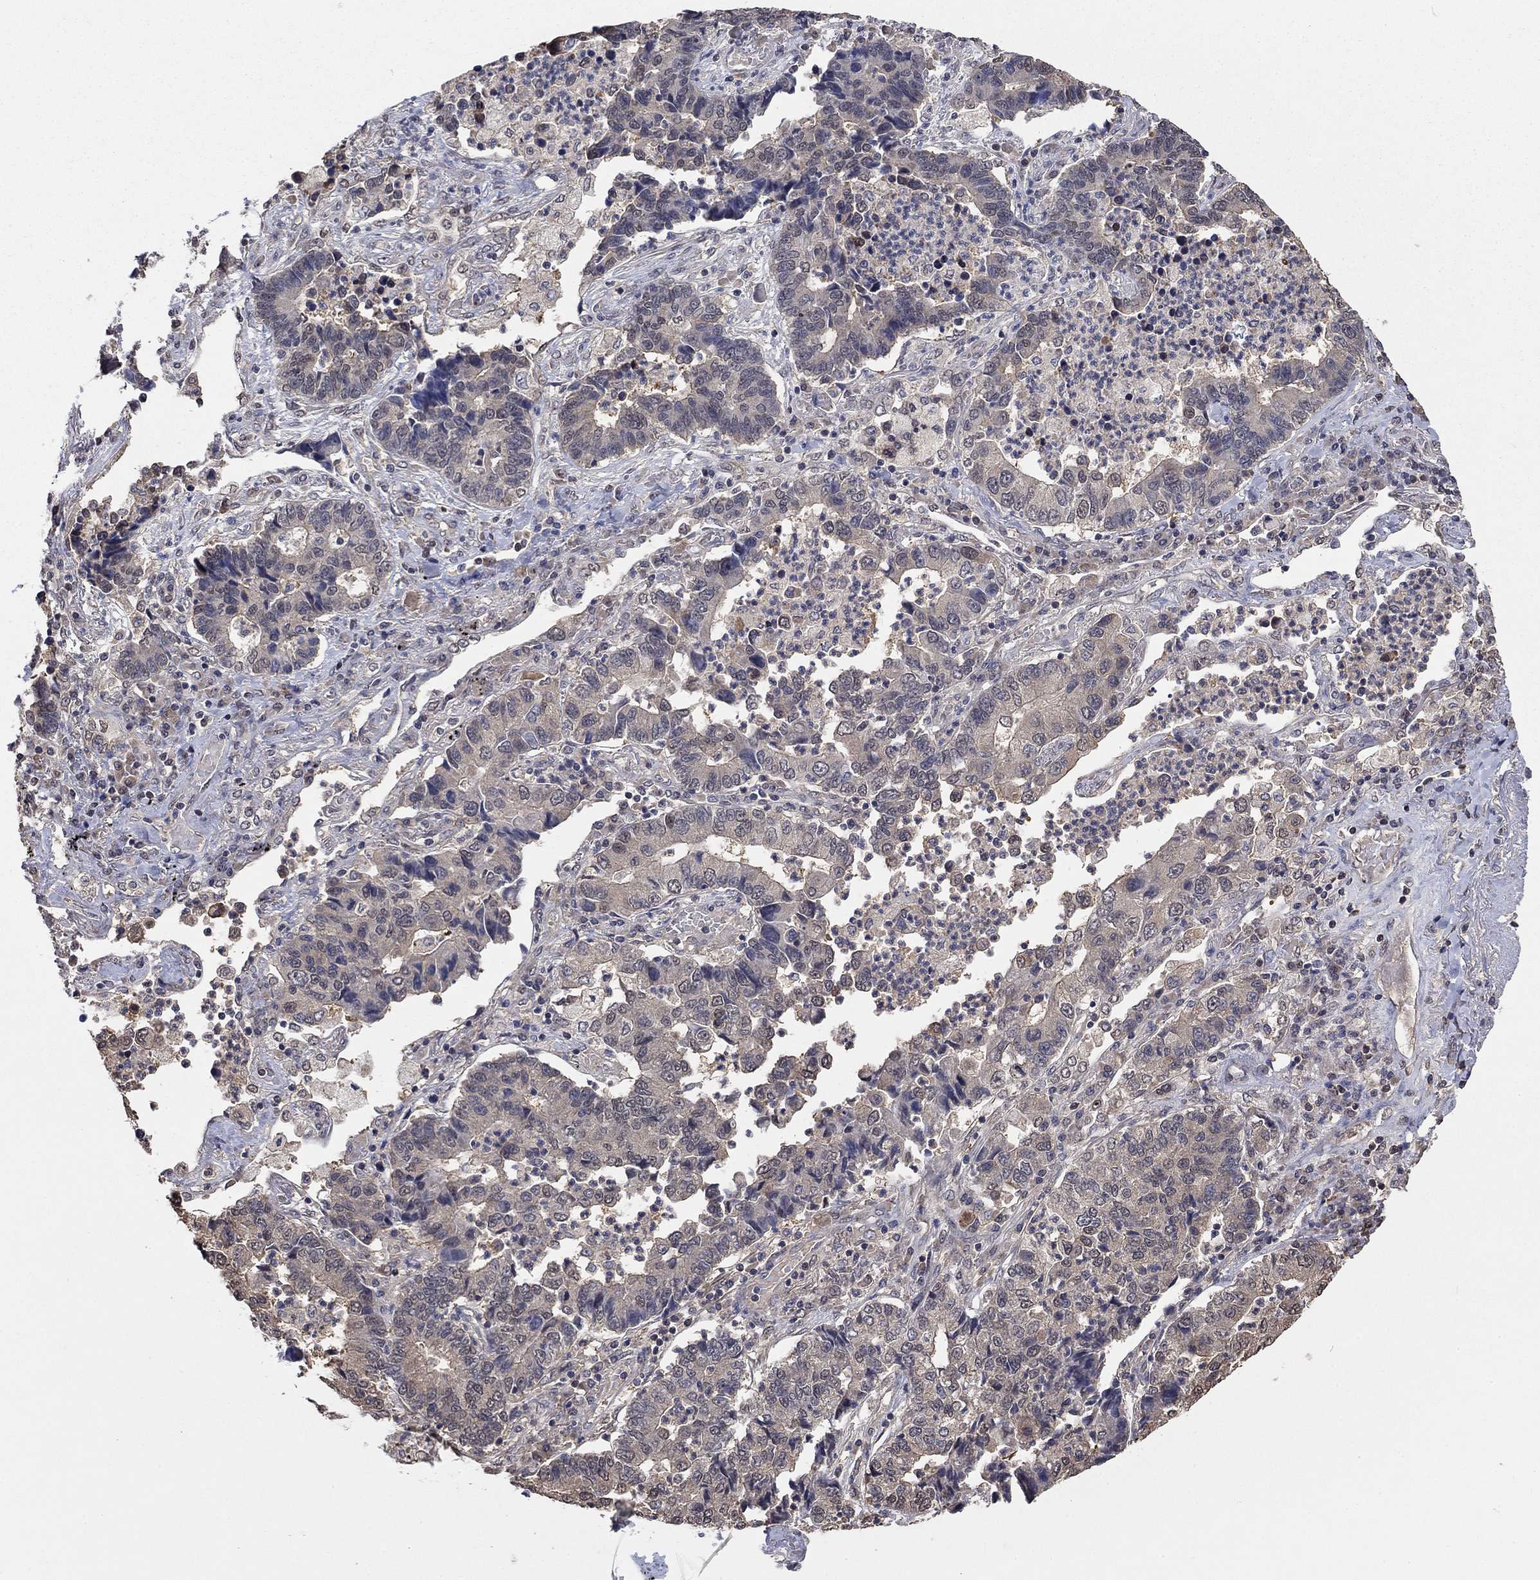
{"staining": {"intensity": "weak", "quantity": "<25%", "location": "cytoplasmic/membranous"}, "tissue": "lung cancer", "cell_type": "Tumor cells", "image_type": "cancer", "snomed": [{"axis": "morphology", "description": "Adenocarcinoma, NOS"}, {"axis": "topography", "description": "Lung"}], "caption": "A high-resolution photomicrograph shows immunohistochemistry (IHC) staining of lung cancer, which exhibits no significant staining in tumor cells.", "gene": "RNF114", "patient": {"sex": "female", "age": 57}}